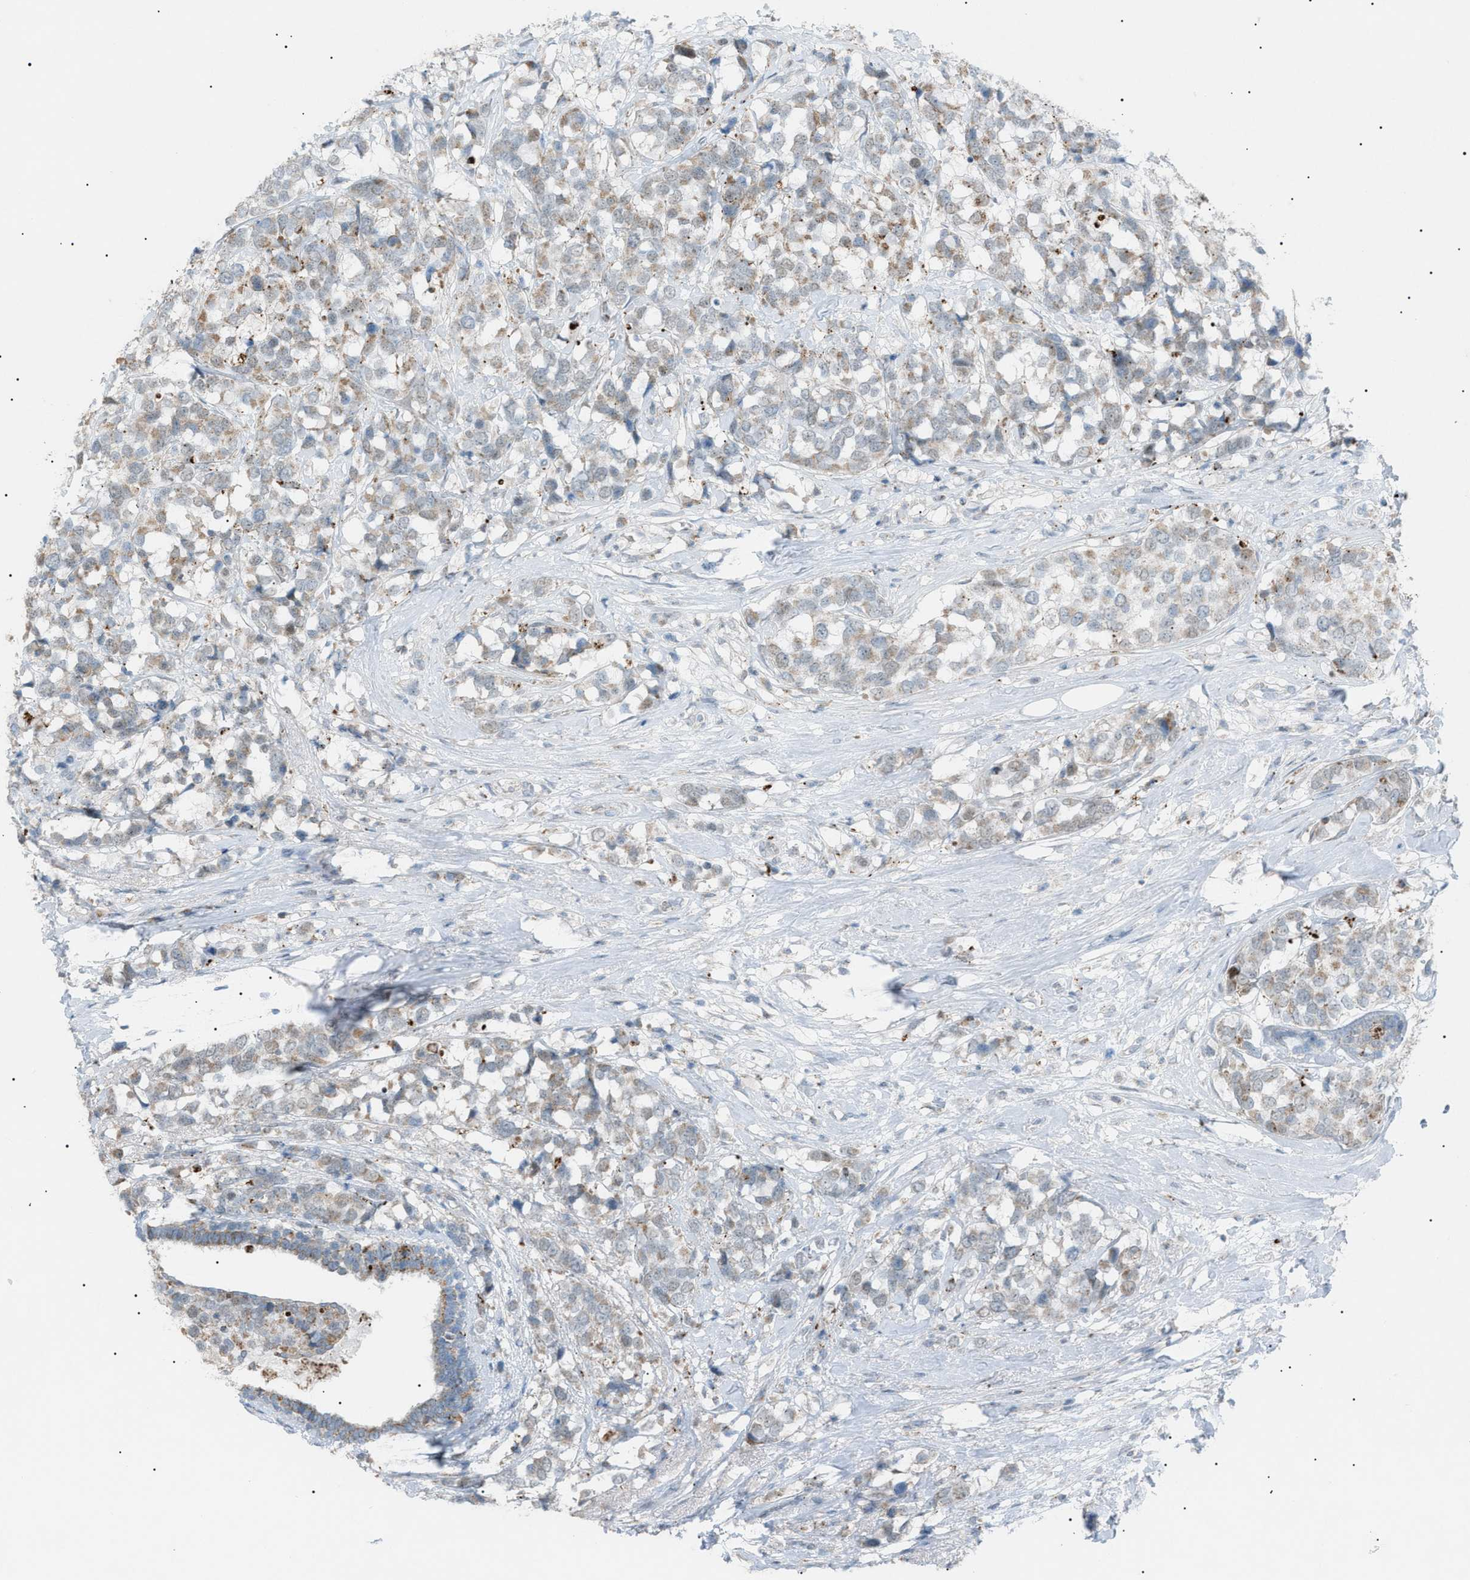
{"staining": {"intensity": "weak", "quantity": "<25%", "location": "cytoplasmic/membranous"}, "tissue": "breast cancer", "cell_type": "Tumor cells", "image_type": "cancer", "snomed": [{"axis": "morphology", "description": "Lobular carcinoma"}, {"axis": "topography", "description": "Breast"}], "caption": "An immunohistochemistry (IHC) image of breast cancer is shown. There is no staining in tumor cells of breast cancer.", "gene": "ZNF516", "patient": {"sex": "female", "age": 59}}